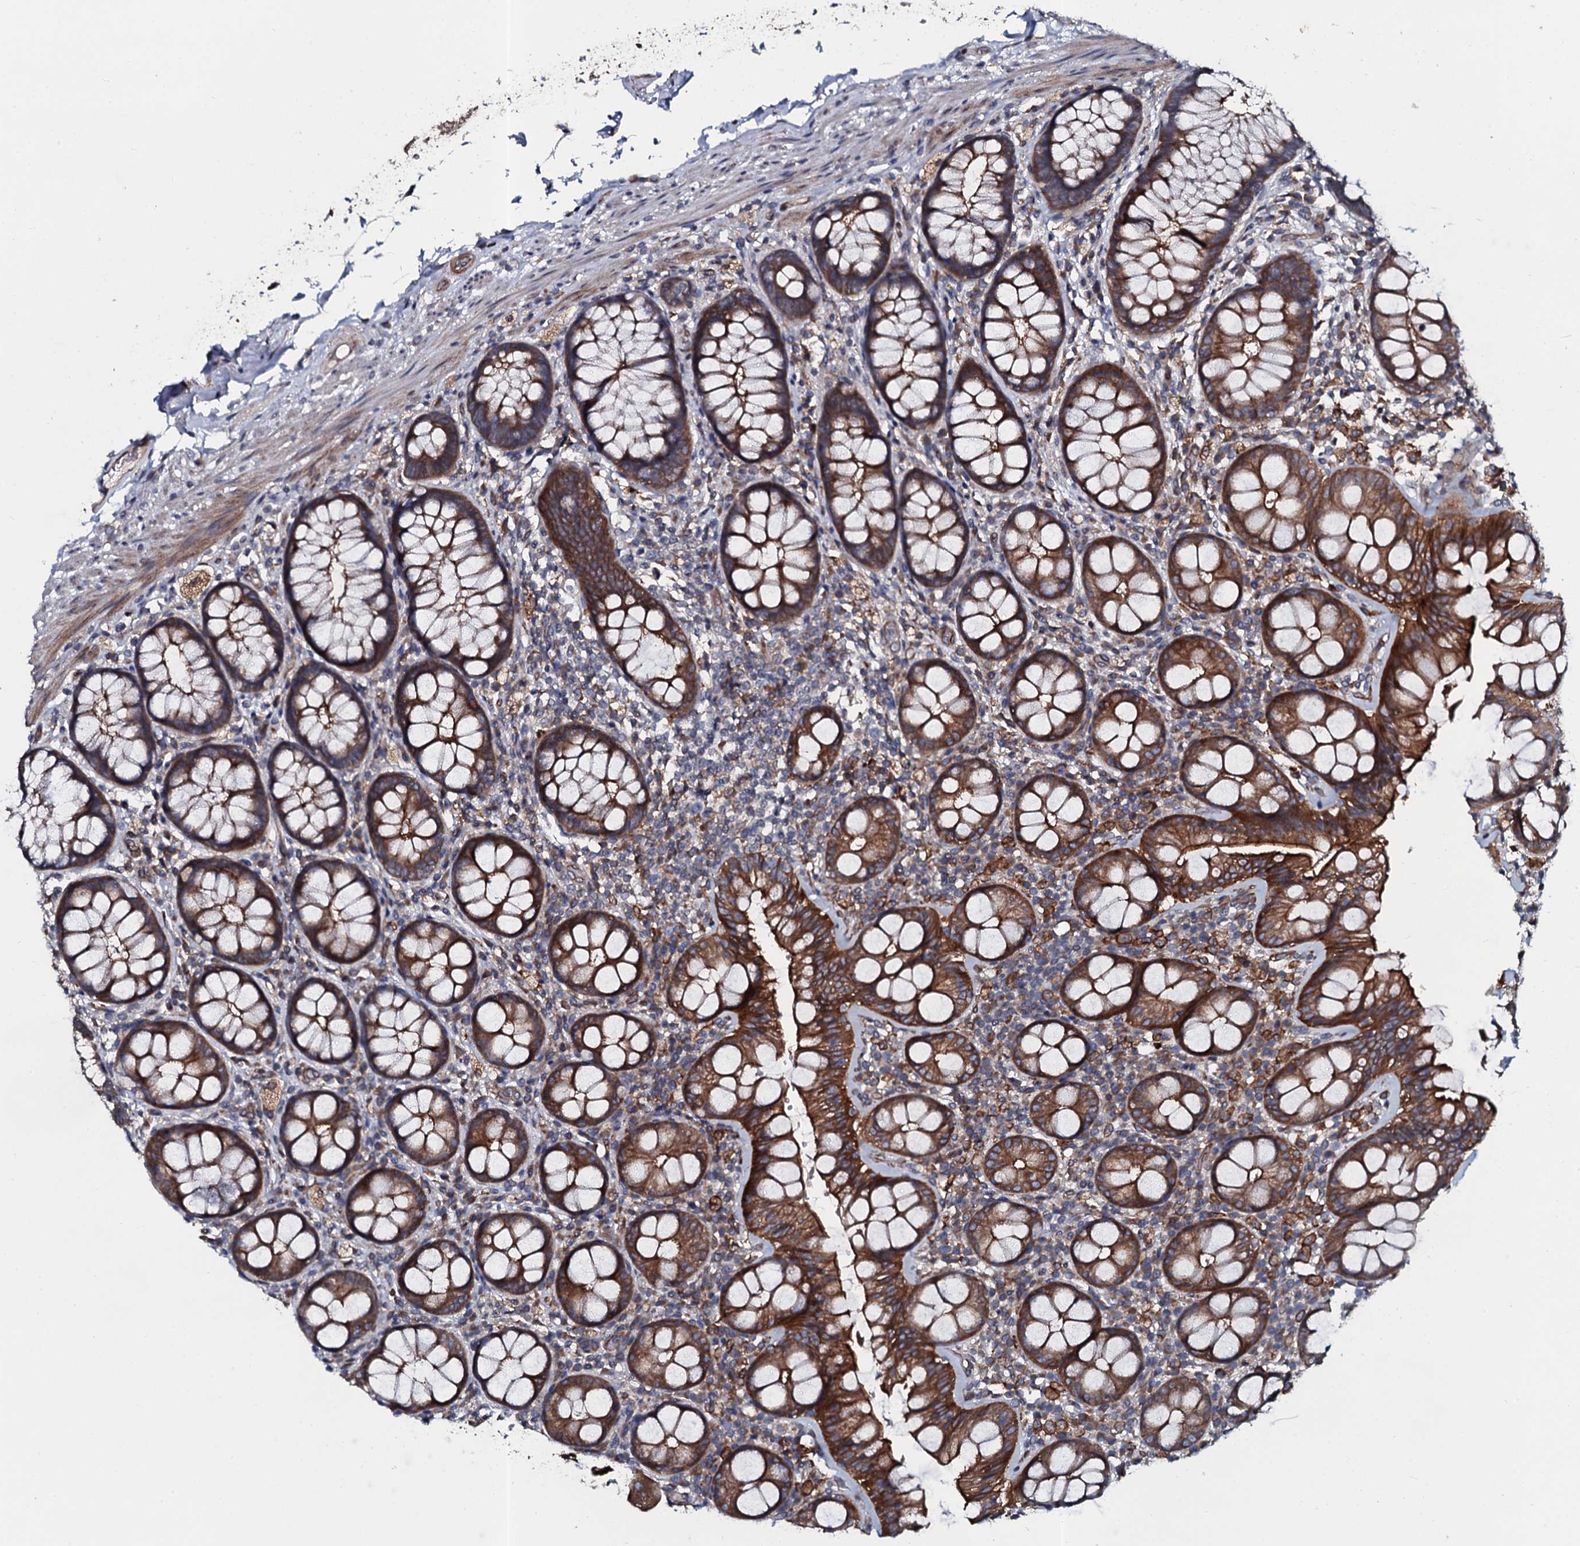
{"staining": {"intensity": "strong", "quantity": ">75%", "location": "cytoplasmic/membranous"}, "tissue": "rectum", "cell_type": "Glandular cells", "image_type": "normal", "snomed": [{"axis": "morphology", "description": "Normal tissue, NOS"}, {"axis": "topography", "description": "Rectum"}], "caption": "Human rectum stained for a protein (brown) displays strong cytoplasmic/membranous positive positivity in approximately >75% of glandular cells.", "gene": "TMEM151A", "patient": {"sex": "male", "age": 83}}